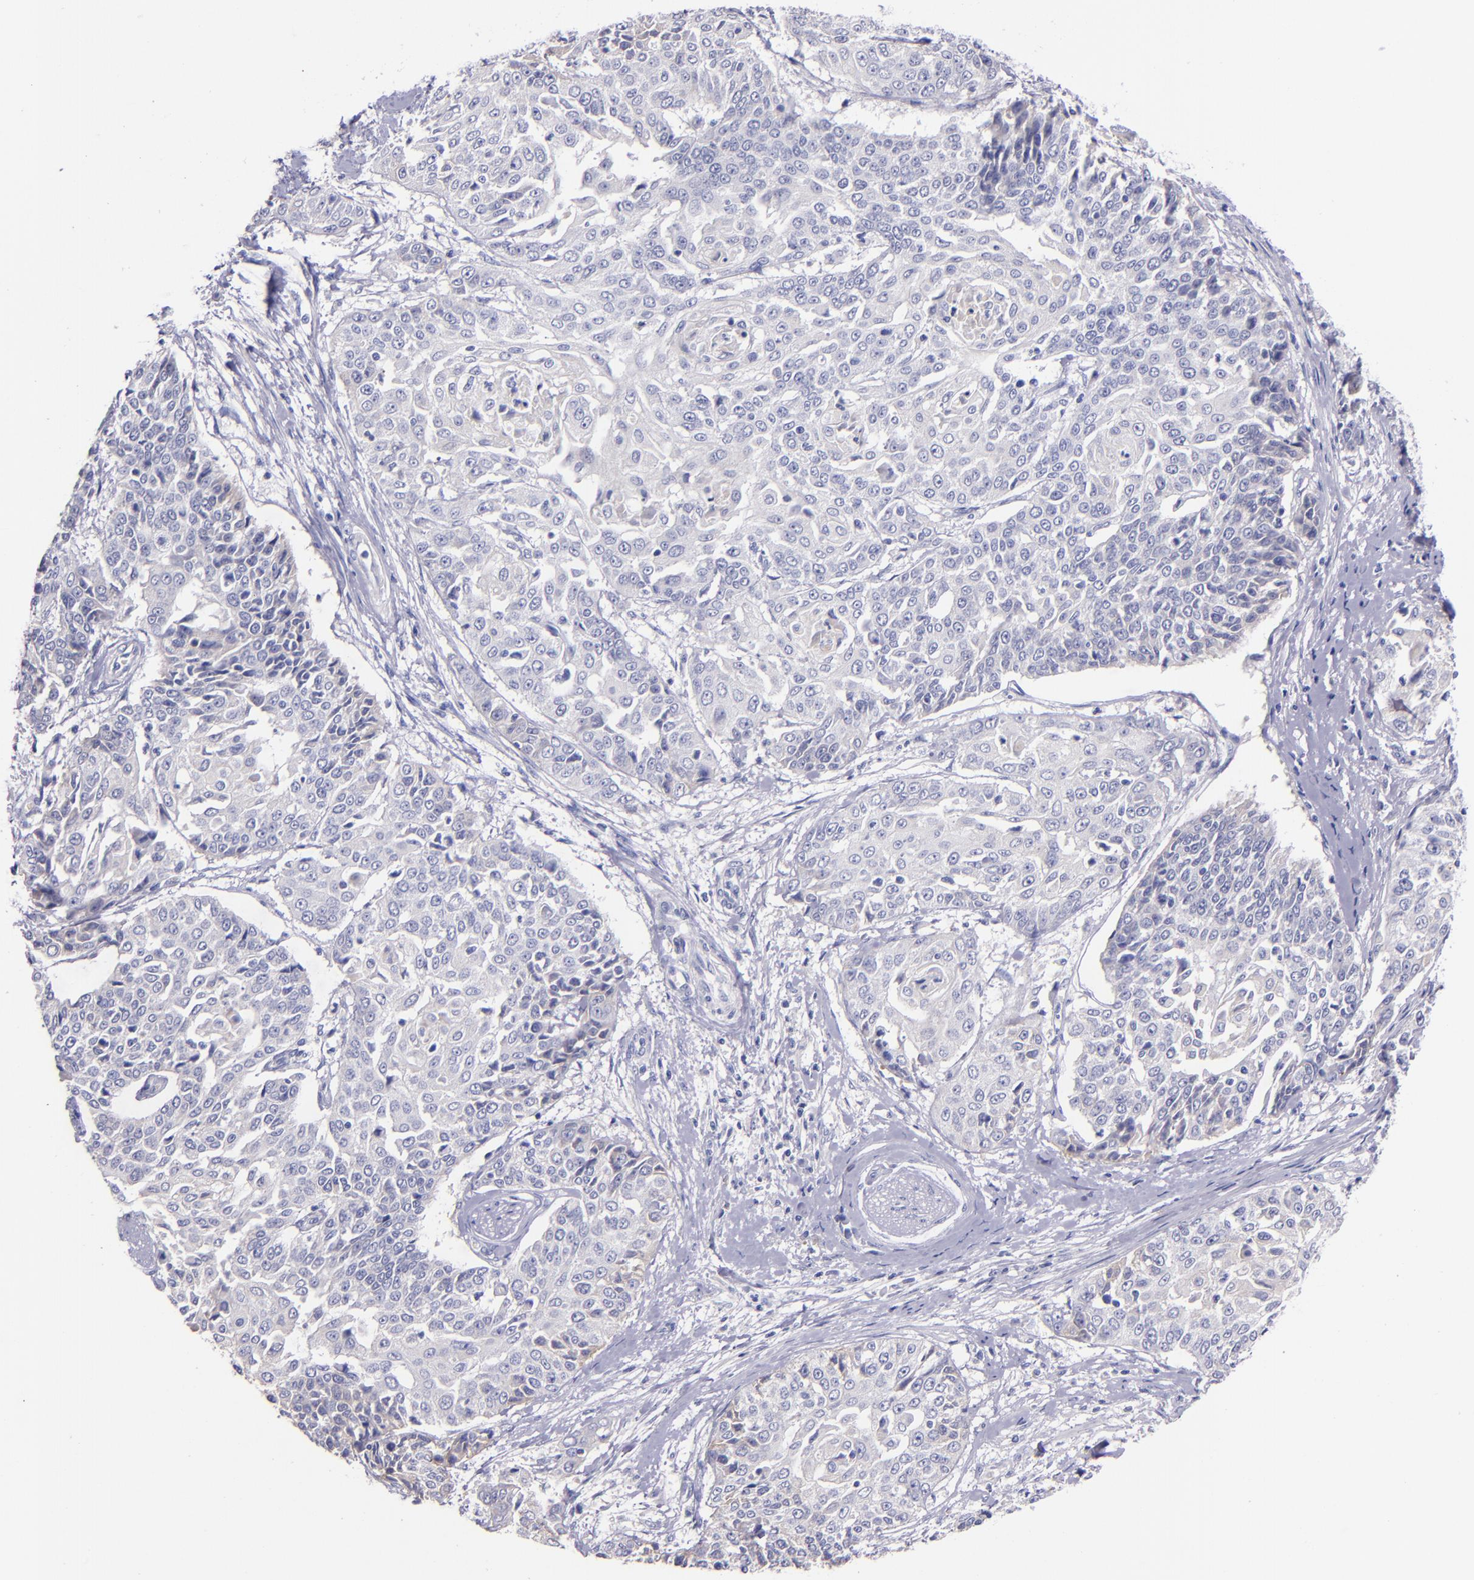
{"staining": {"intensity": "negative", "quantity": "none", "location": "none"}, "tissue": "cervical cancer", "cell_type": "Tumor cells", "image_type": "cancer", "snomed": [{"axis": "morphology", "description": "Squamous cell carcinoma, NOS"}, {"axis": "topography", "description": "Cervix"}], "caption": "This is an immunohistochemistry (IHC) image of human squamous cell carcinoma (cervical). There is no staining in tumor cells.", "gene": "KNG1", "patient": {"sex": "female", "age": 64}}